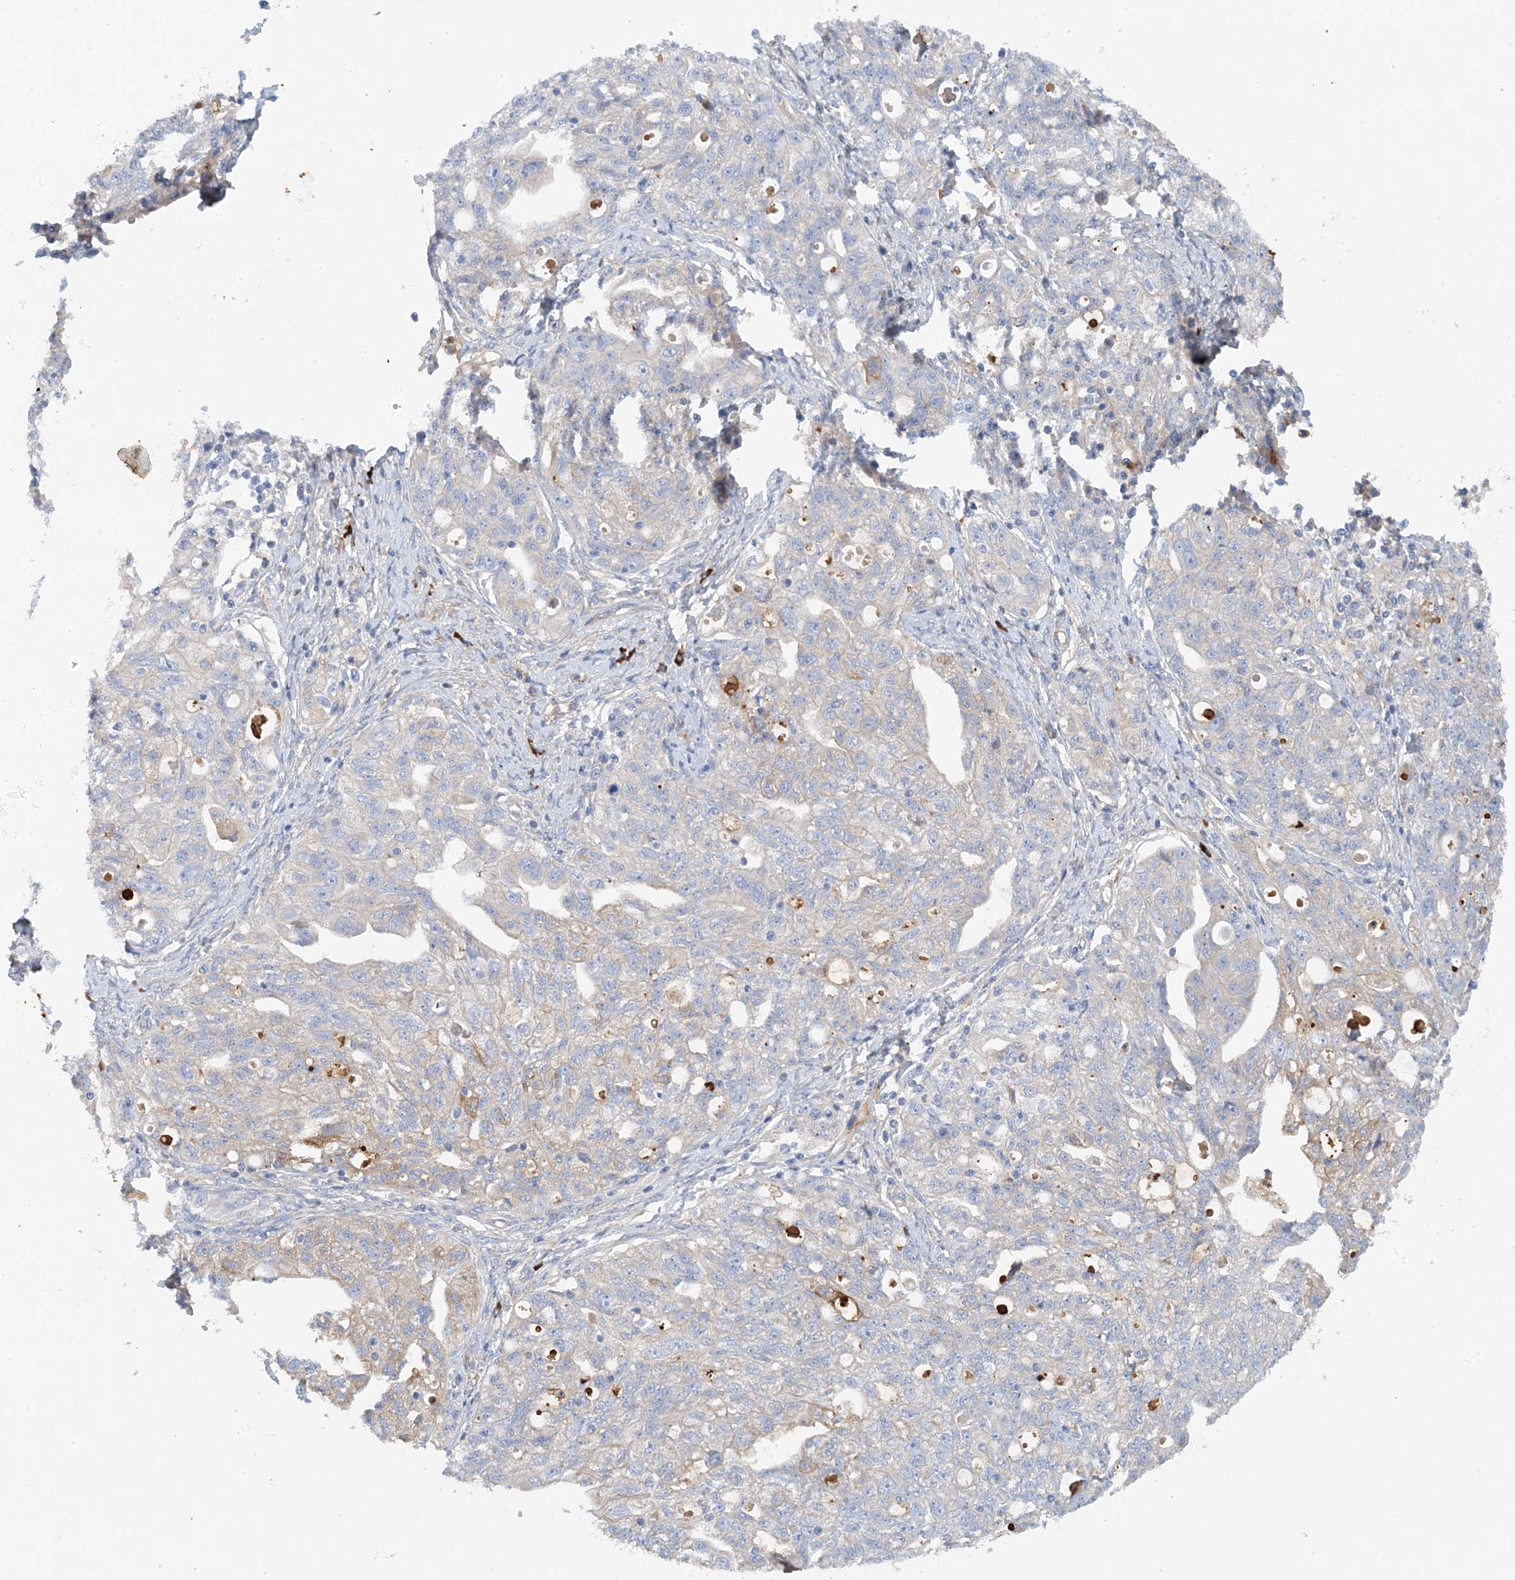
{"staining": {"intensity": "negative", "quantity": "none", "location": "none"}, "tissue": "ovarian cancer", "cell_type": "Tumor cells", "image_type": "cancer", "snomed": [{"axis": "morphology", "description": "Carcinoma, NOS"}, {"axis": "morphology", "description": "Cystadenocarcinoma, serous, NOS"}, {"axis": "topography", "description": "Ovary"}], "caption": "Human ovarian cancer stained for a protein using immunohistochemistry (IHC) reveals no positivity in tumor cells.", "gene": "SLC5A11", "patient": {"sex": "female", "age": 69}}